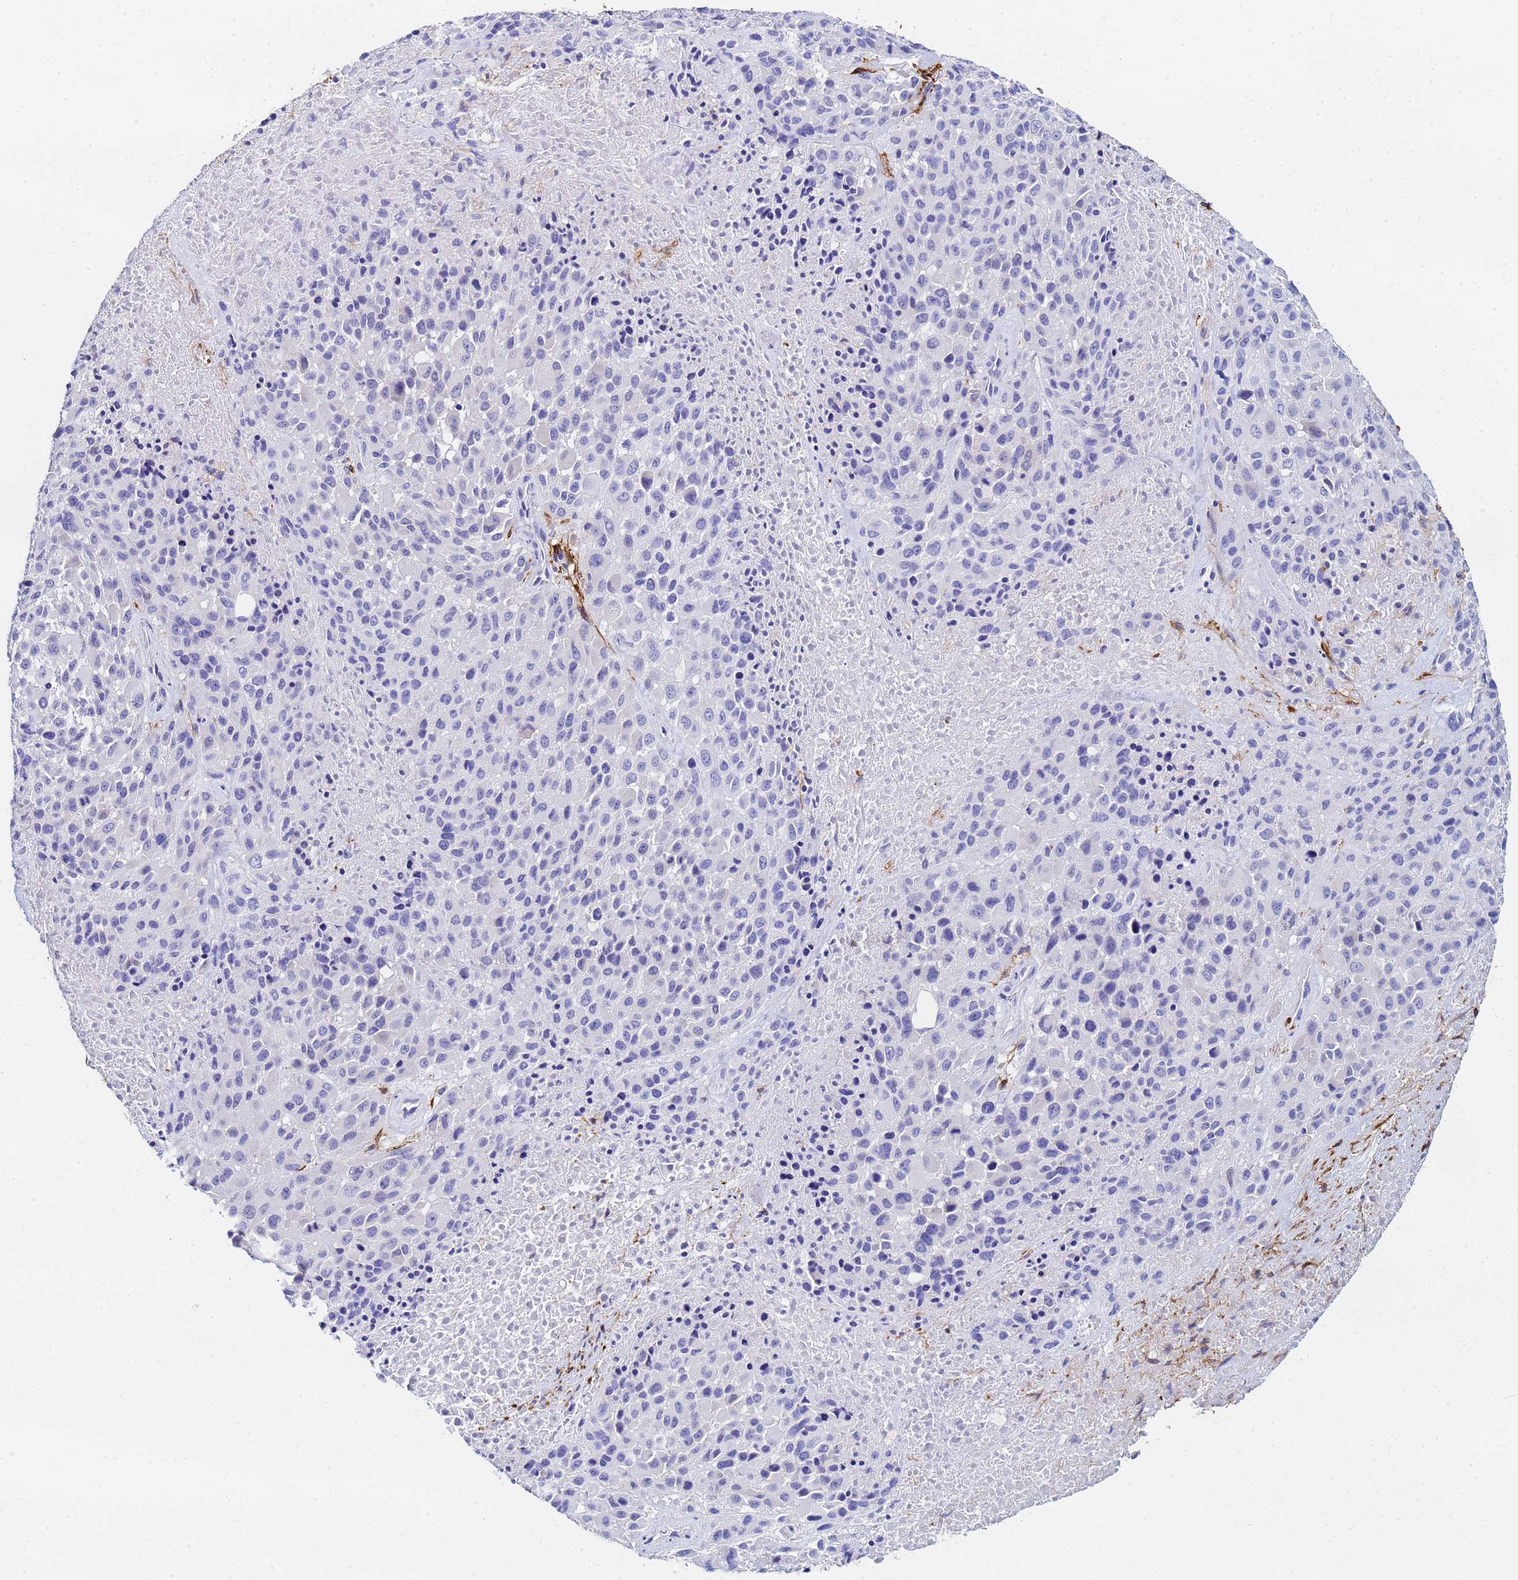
{"staining": {"intensity": "negative", "quantity": "none", "location": "none"}, "tissue": "melanoma", "cell_type": "Tumor cells", "image_type": "cancer", "snomed": [{"axis": "morphology", "description": "Malignant melanoma, Metastatic site"}, {"axis": "topography", "description": "Skin"}], "caption": "Photomicrograph shows no significant protein positivity in tumor cells of melanoma. The staining was performed using DAB (3,3'-diaminobenzidine) to visualize the protein expression in brown, while the nuclei were stained in blue with hematoxylin (Magnification: 20x).", "gene": "BASP1", "patient": {"sex": "female", "age": 81}}